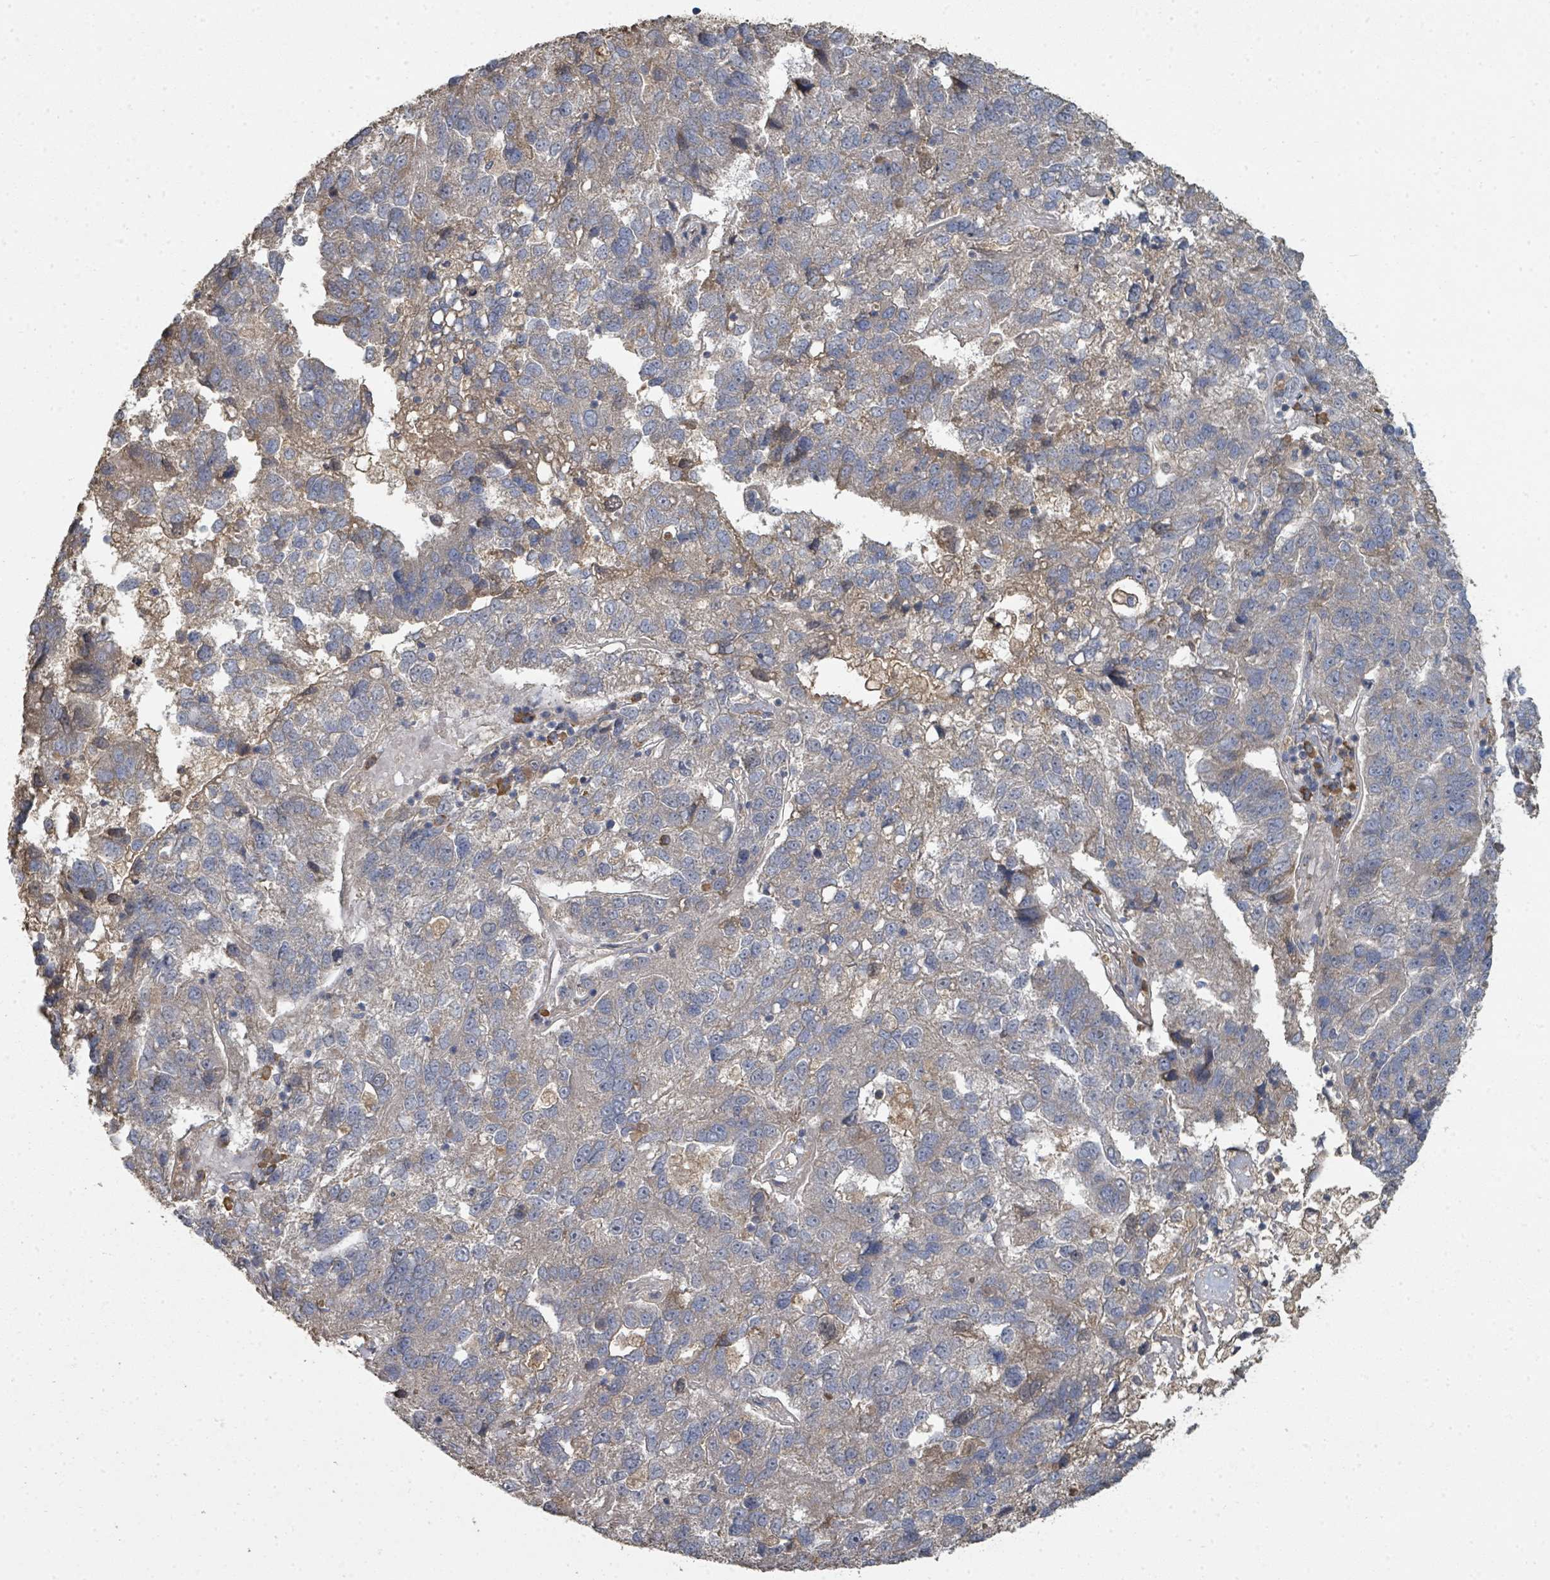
{"staining": {"intensity": "negative", "quantity": "none", "location": "none"}, "tissue": "pancreatic cancer", "cell_type": "Tumor cells", "image_type": "cancer", "snomed": [{"axis": "morphology", "description": "Adenocarcinoma, NOS"}, {"axis": "topography", "description": "Pancreas"}], "caption": "Tumor cells are negative for protein expression in human pancreatic cancer.", "gene": "WDFY1", "patient": {"sex": "female", "age": 61}}